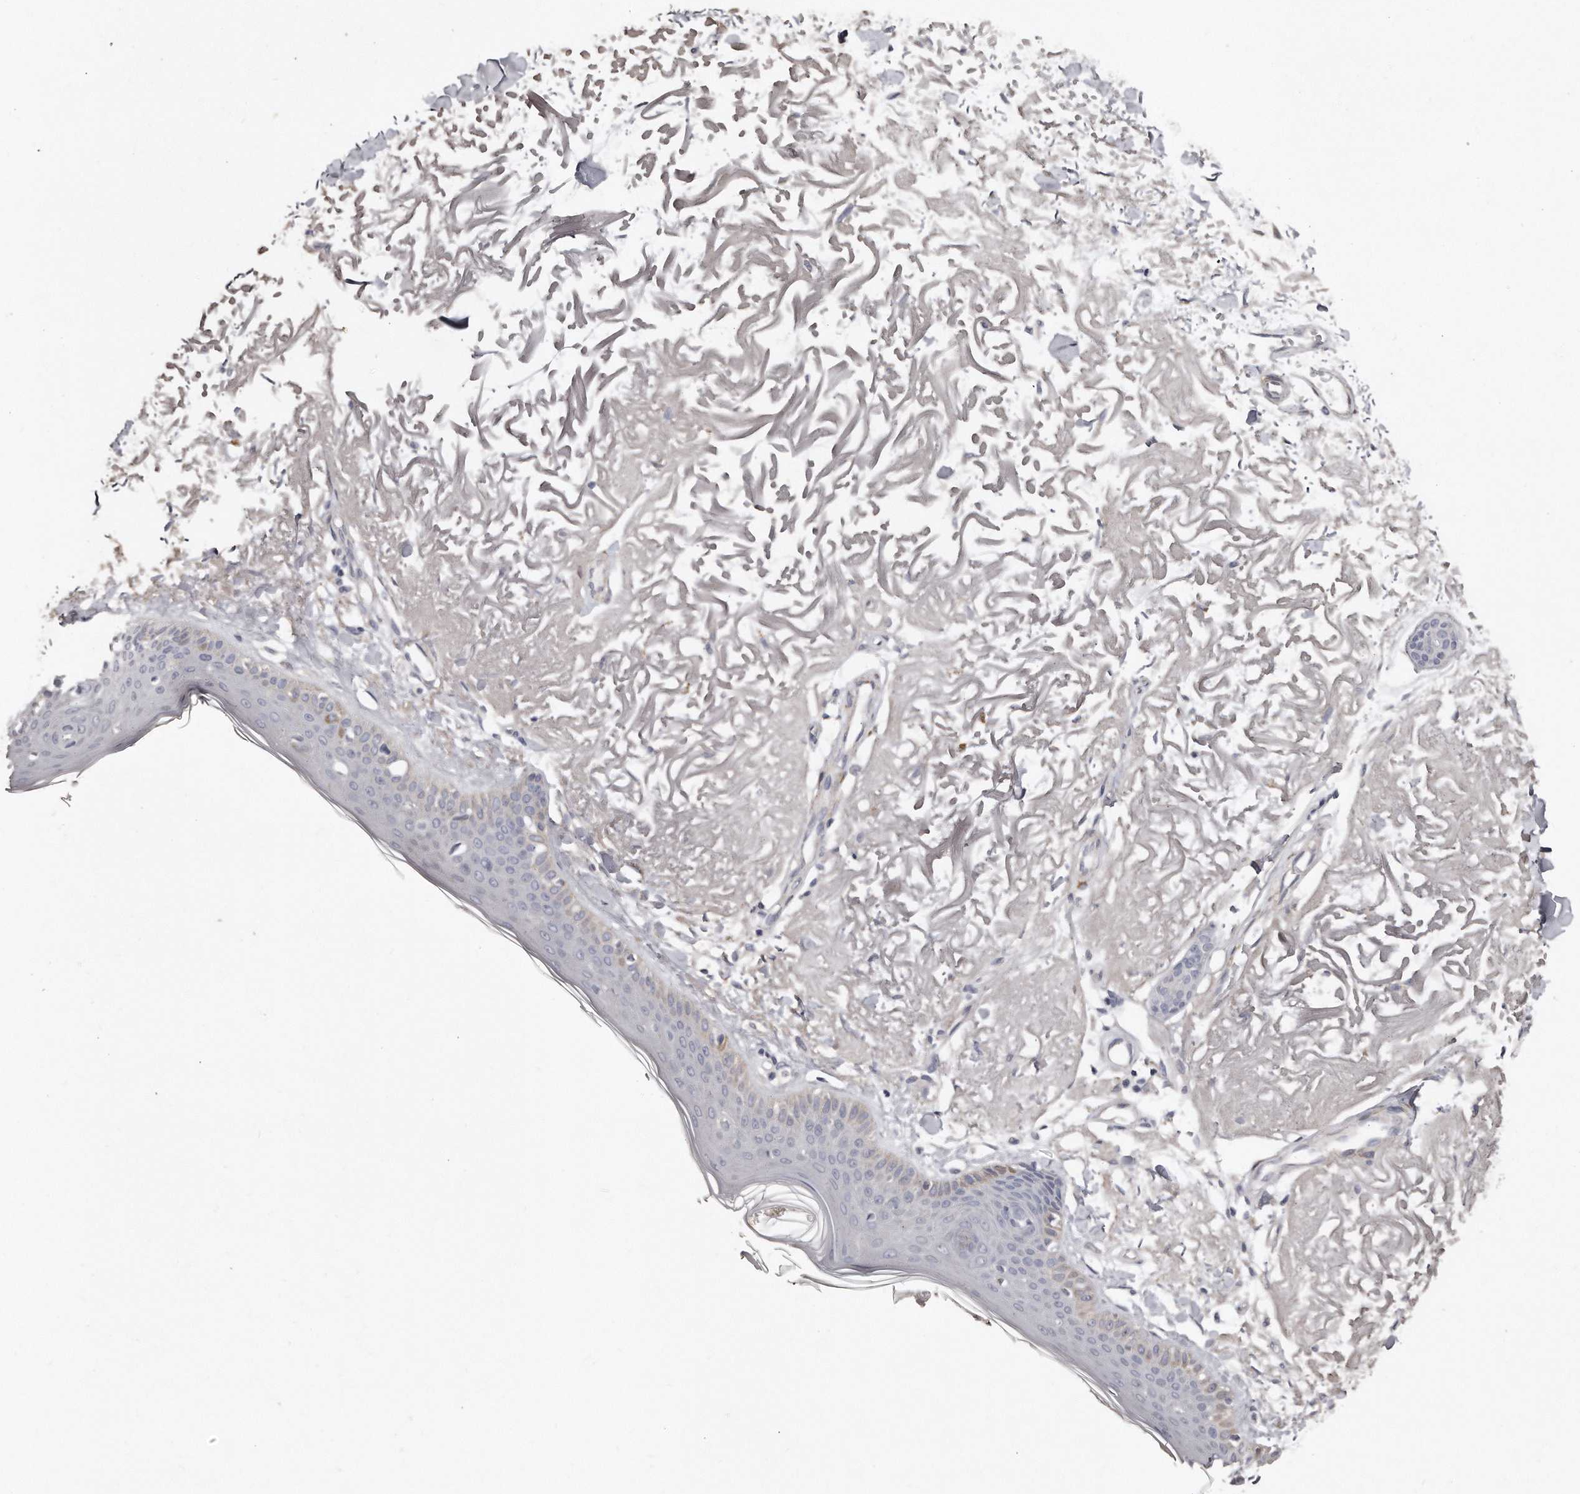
{"staining": {"intensity": "weak", "quantity": "25%-75%", "location": "cytoplasmic/membranous"}, "tissue": "skin", "cell_type": "Fibroblasts", "image_type": "normal", "snomed": [{"axis": "morphology", "description": "Normal tissue, NOS"}, {"axis": "topography", "description": "Skin"}, {"axis": "topography", "description": "Skeletal muscle"}], "caption": "Approximately 25%-75% of fibroblasts in unremarkable human skin reveal weak cytoplasmic/membranous protein expression as visualized by brown immunohistochemical staining.", "gene": "LMOD1", "patient": {"sex": "male", "age": 83}}